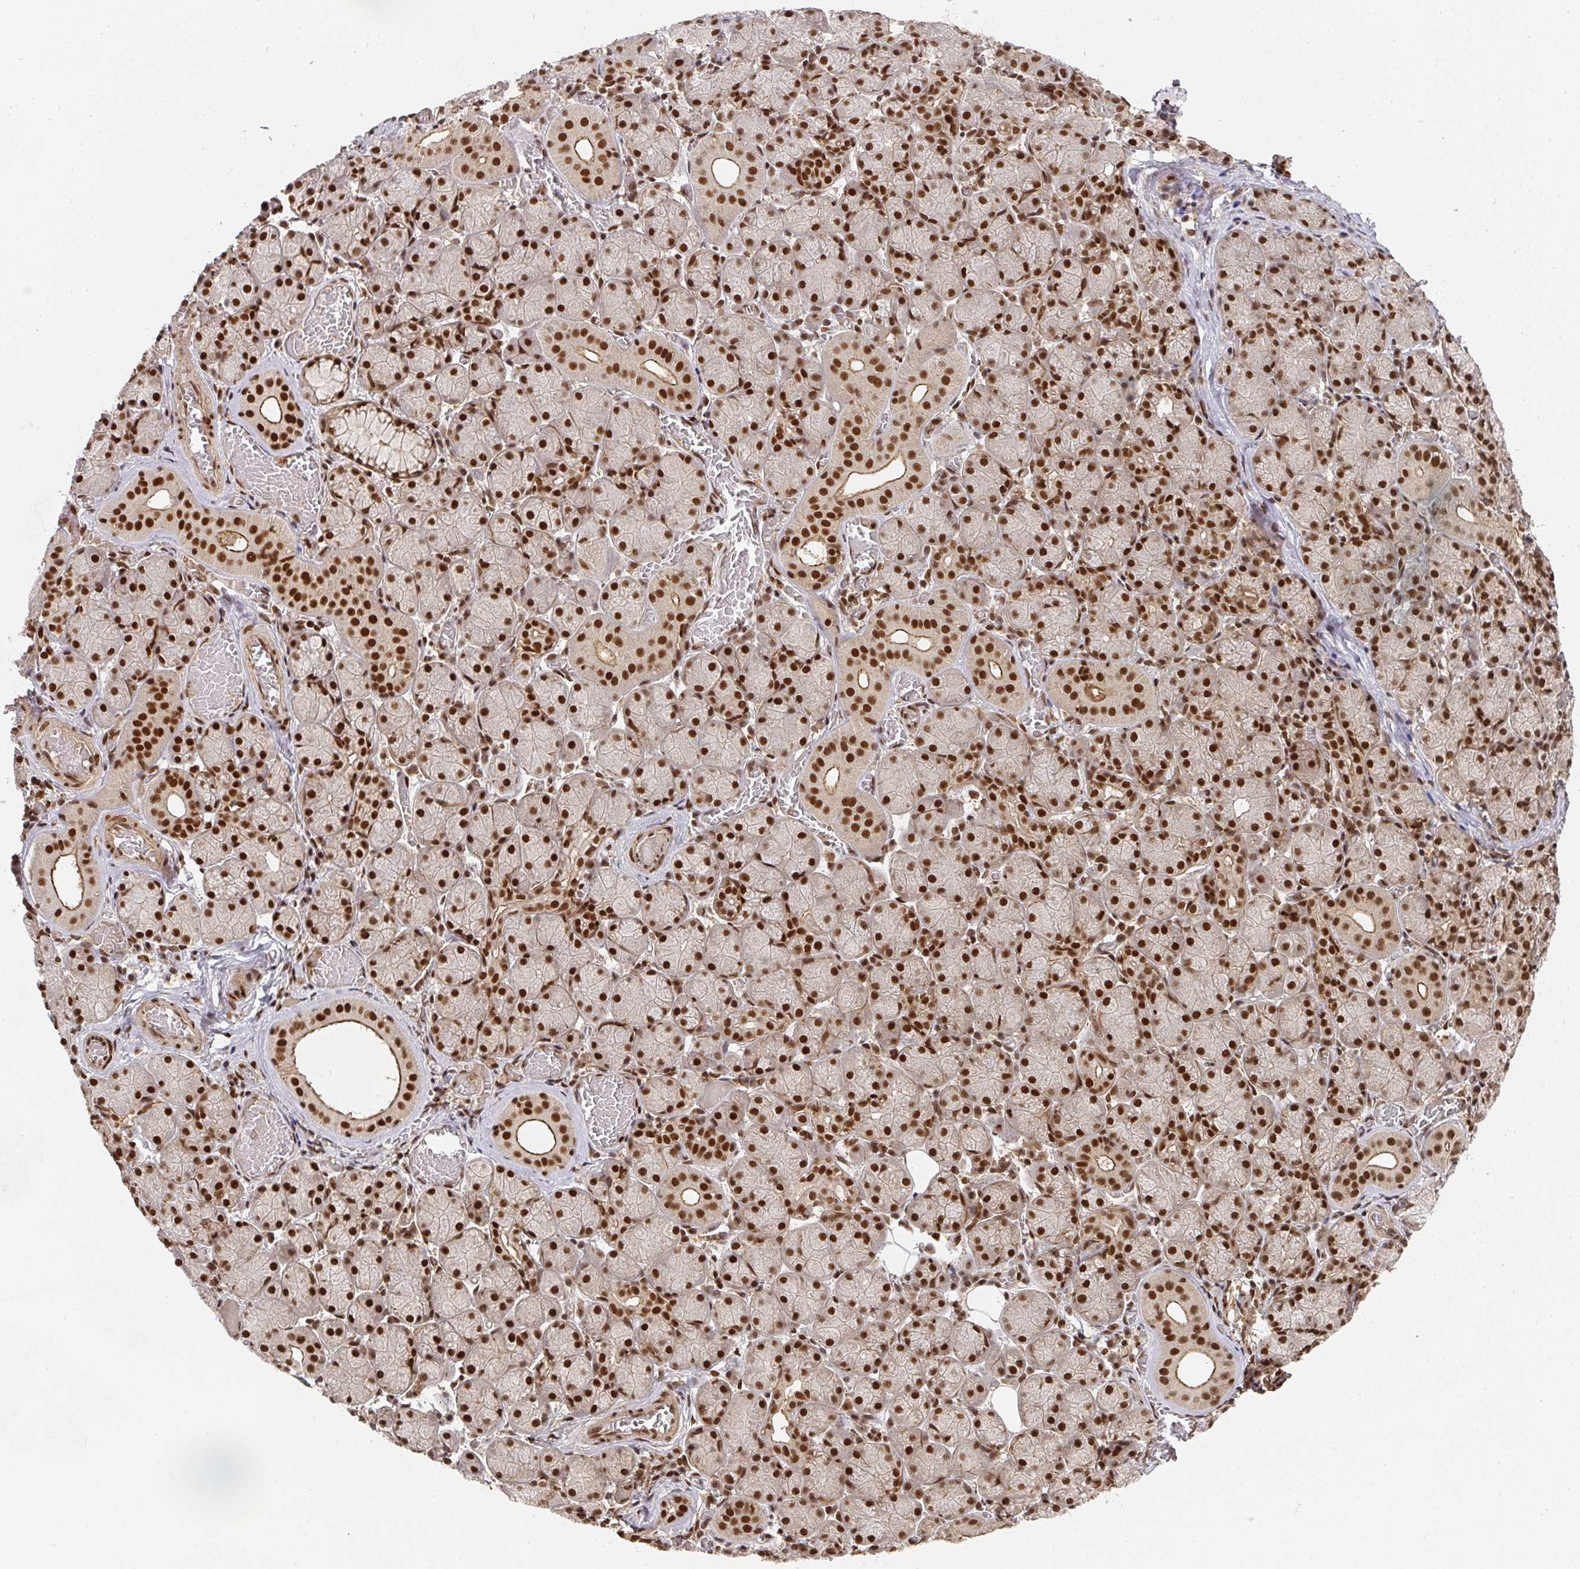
{"staining": {"intensity": "strong", "quantity": ">75%", "location": "nuclear"}, "tissue": "salivary gland", "cell_type": "Glandular cells", "image_type": "normal", "snomed": [{"axis": "morphology", "description": "Normal tissue, NOS"}, {"axis": "topography", "description": "Salivary gland"}], "caption": "Strong nuclear positivity is seen in approximately >75% of glandular cells in unremarkable salivary gland. The protein is stained brown, and the nuclei are stained in blue (DAB IHC with brightfield microscopy, high magnification).", "gene": "DIDO1", "patient": {"sex": "female", "age": 24}}